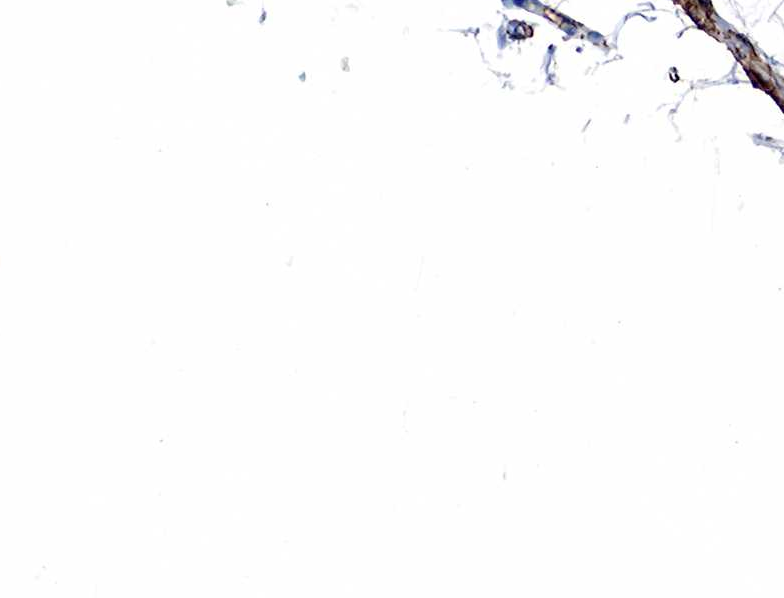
{"staining": {"intensity": "negative", "quantity": "none", "location": "none"}, "tissue": "adipose tissue", "cell_type": "Adipocytes", "image_type": "normal", "snomed": [{"axis": "morphology", "description": "Normal tissue, NOS"}, {"axis": "topography", "description": "Breast"}], "caption": "Human adipose tissue stained for a protein using IHC displays no expression in adipocytes.", "gene": "ACTA1", "patient": {"sex": "female", "age": 45}}